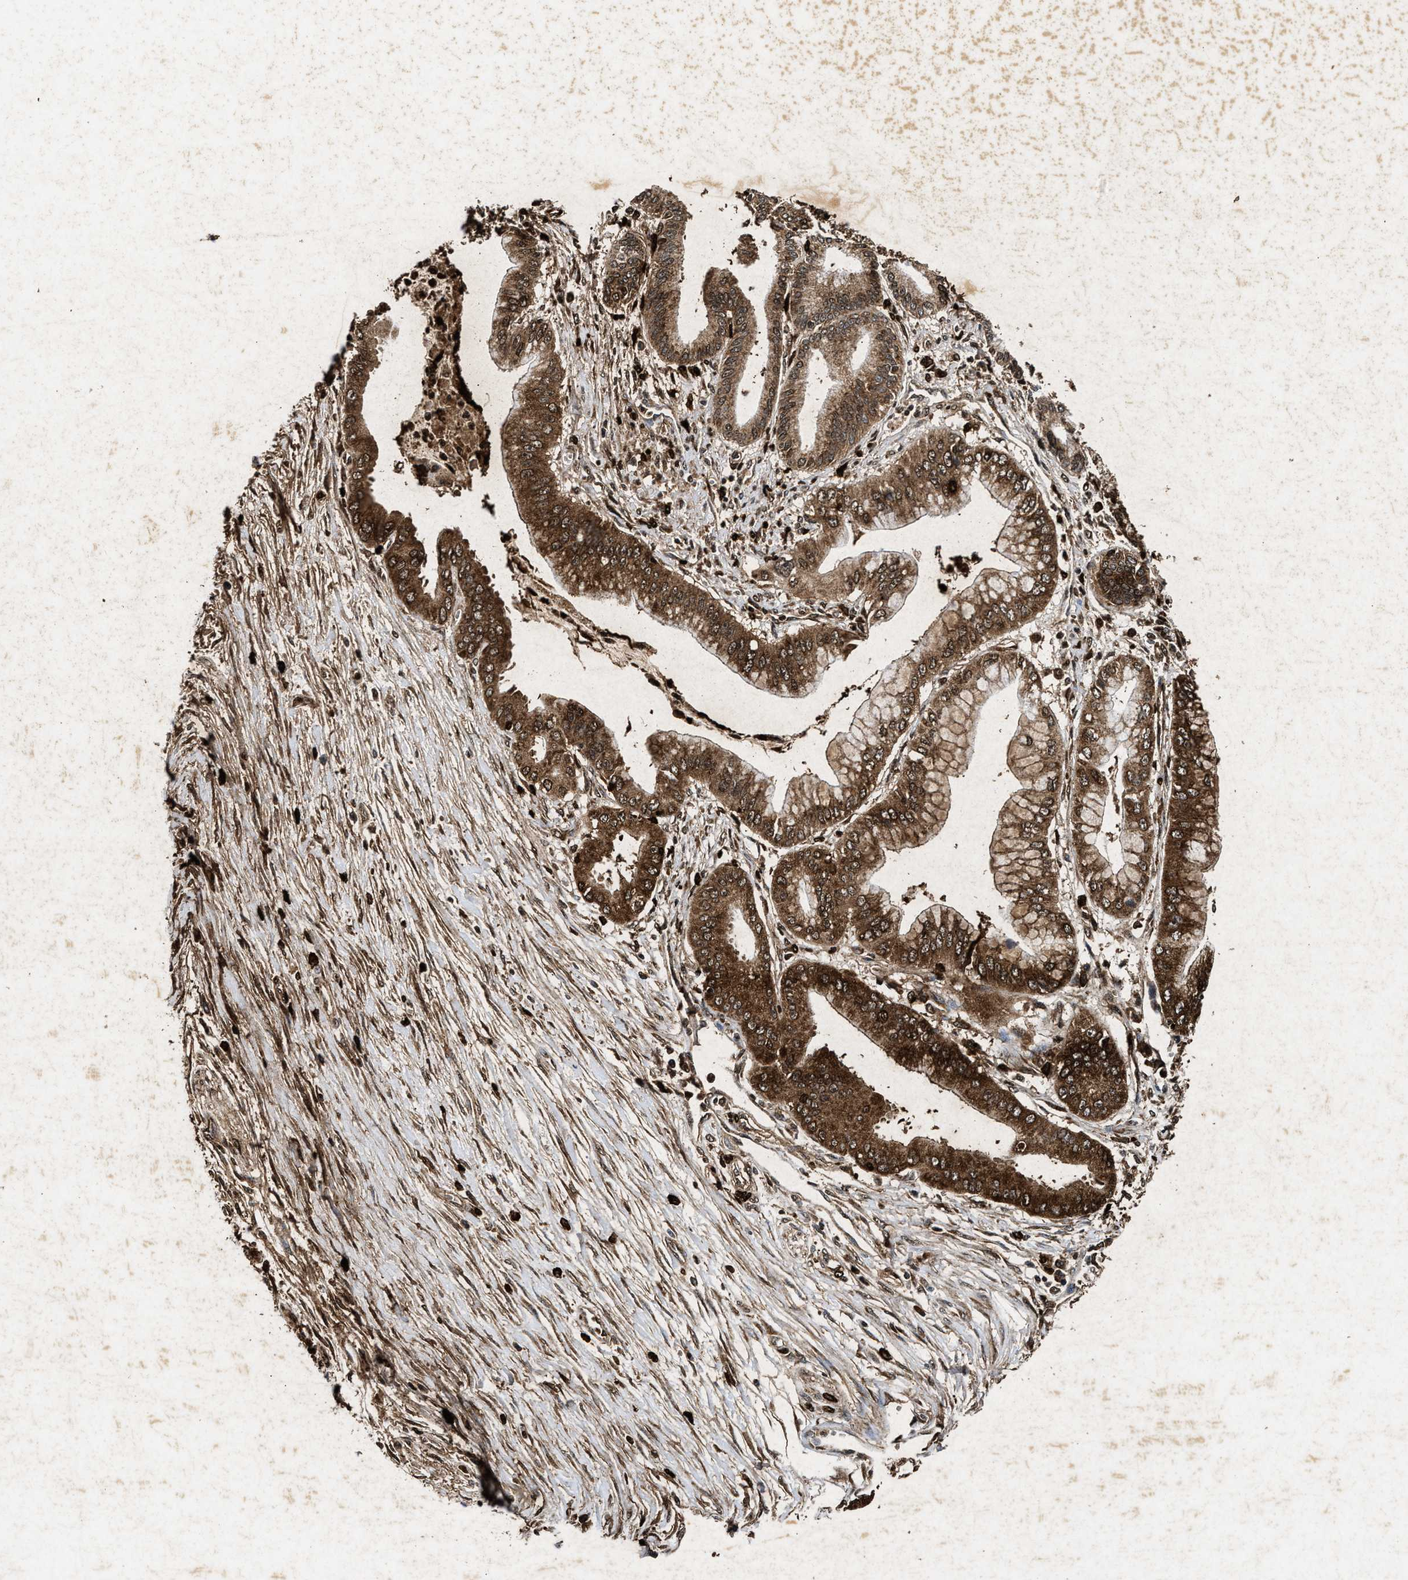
{"staining": {"intensity": "strong", "quantity": ">75%", "location": "cytoplasmic/membranous,nuclear"}, "tissue": "pancreatic cancer", "cell_type": "Tumor cells", "image_type": "cancer", "snomed": [{"axis": "morphology", "description": "Adenocarcinoma, NOS"}, {"axis": "topography", "description": "Pancreas"}], "caption": "Human pancreatic cancer (adenocarcinoma) stained with a brown dye shows strong cytoplasmic/membranous and nuclear positive expression in approximately >75% of tumor cells.", "gene": "ACOX1", "patient": {"sex": "male", "age": 59}}